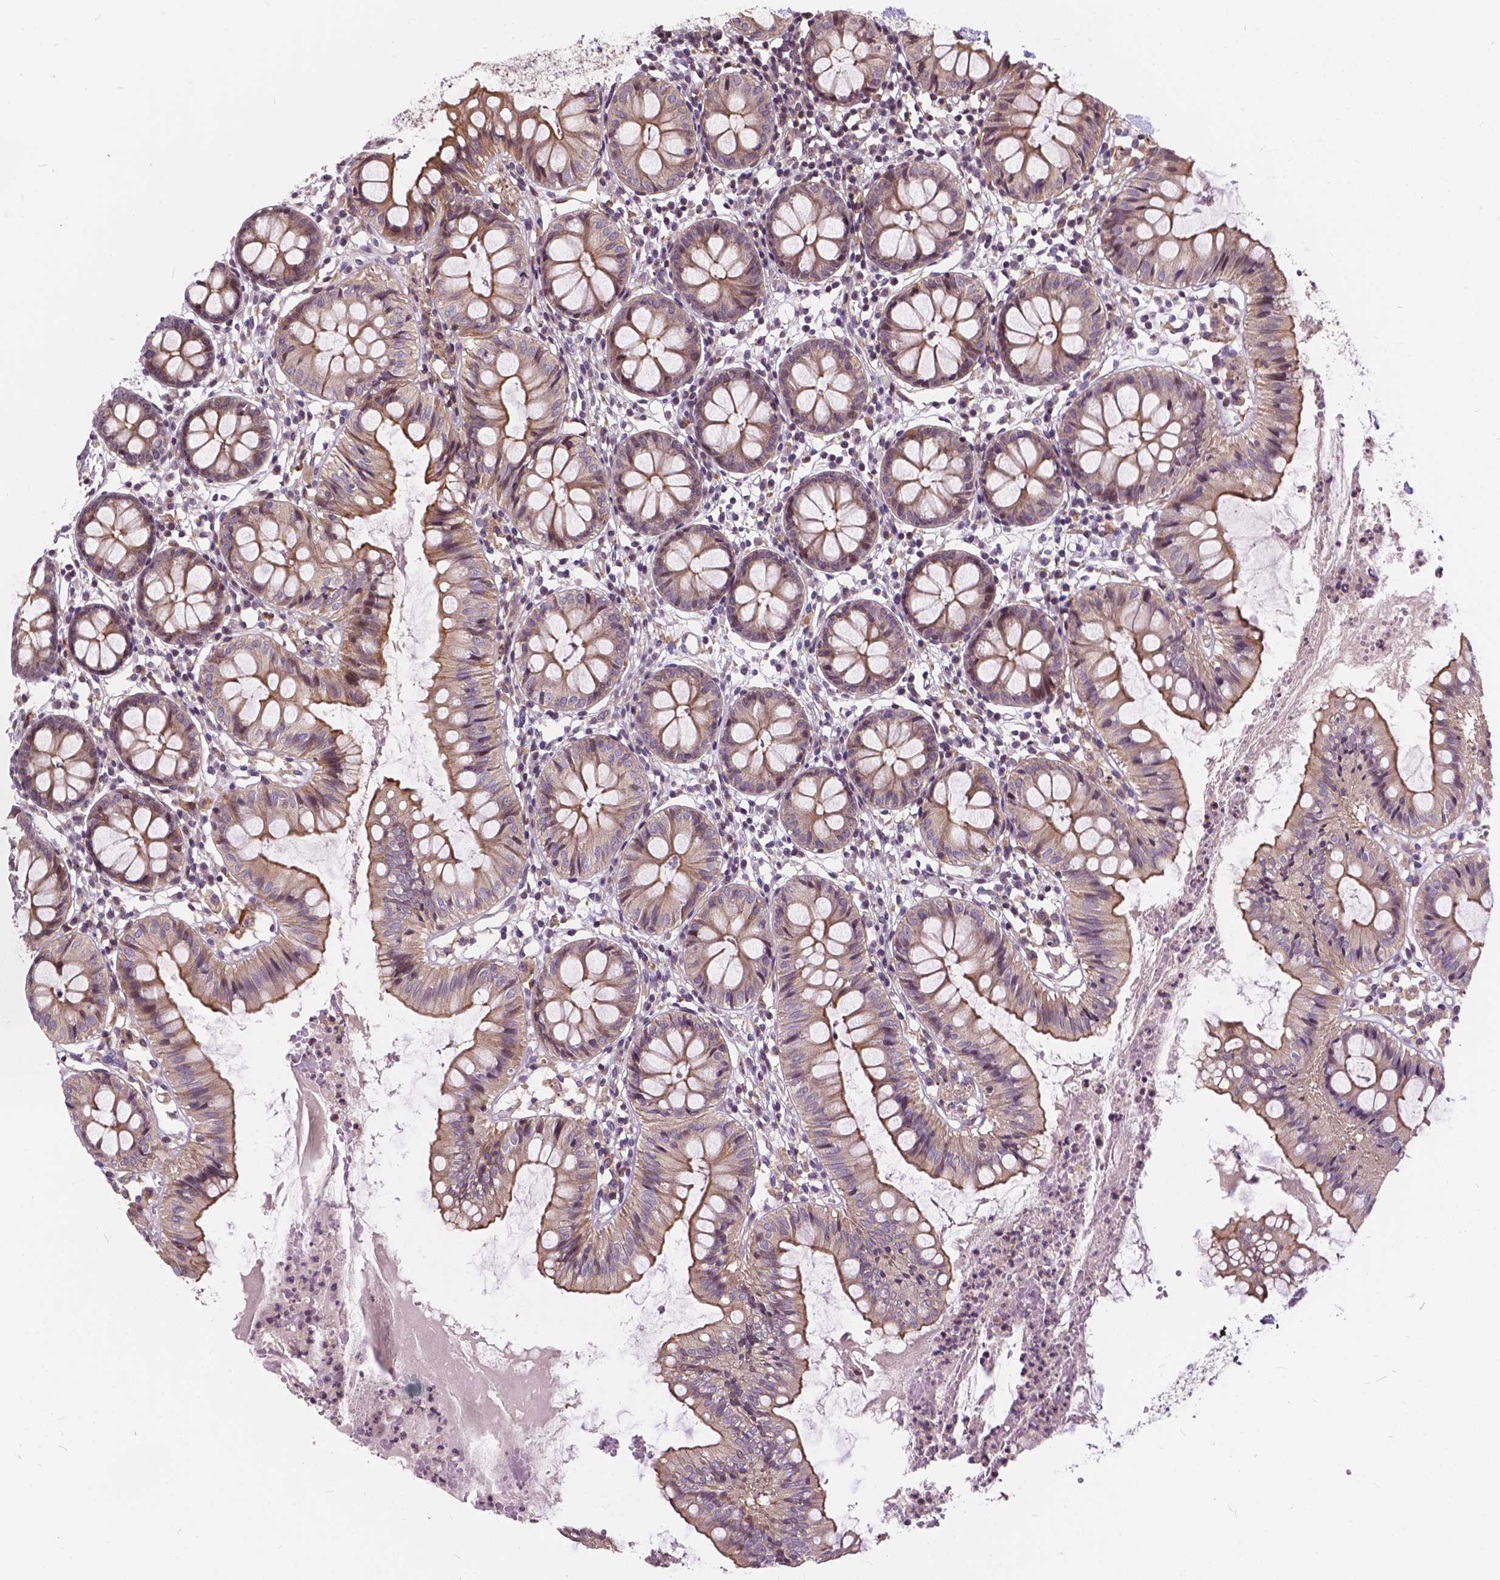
{"staining": {"intensity": "negative", "quantity": "none", "location": "none"}, "tissue": "colon", "cell_type": "Endothelial cells", "image_type": "normal", "snomed": [{"axis": "morphology", "description": "Normal tissue, NOS"}, {"axis": "topography", "description": "Colon"}], "caption": "Immunohistochemistry (IHC) photomicrograph of normal colon stained for a protein (brown), which displays no staining in endothelial cells. The staining is performed using DAB (3,3'-diaminobenzidine) brown chromogen with nuclei counter-stained in using hematoxylin.", "gene": "INPP5E", "patient": {"sex": "female", "age": 84}}